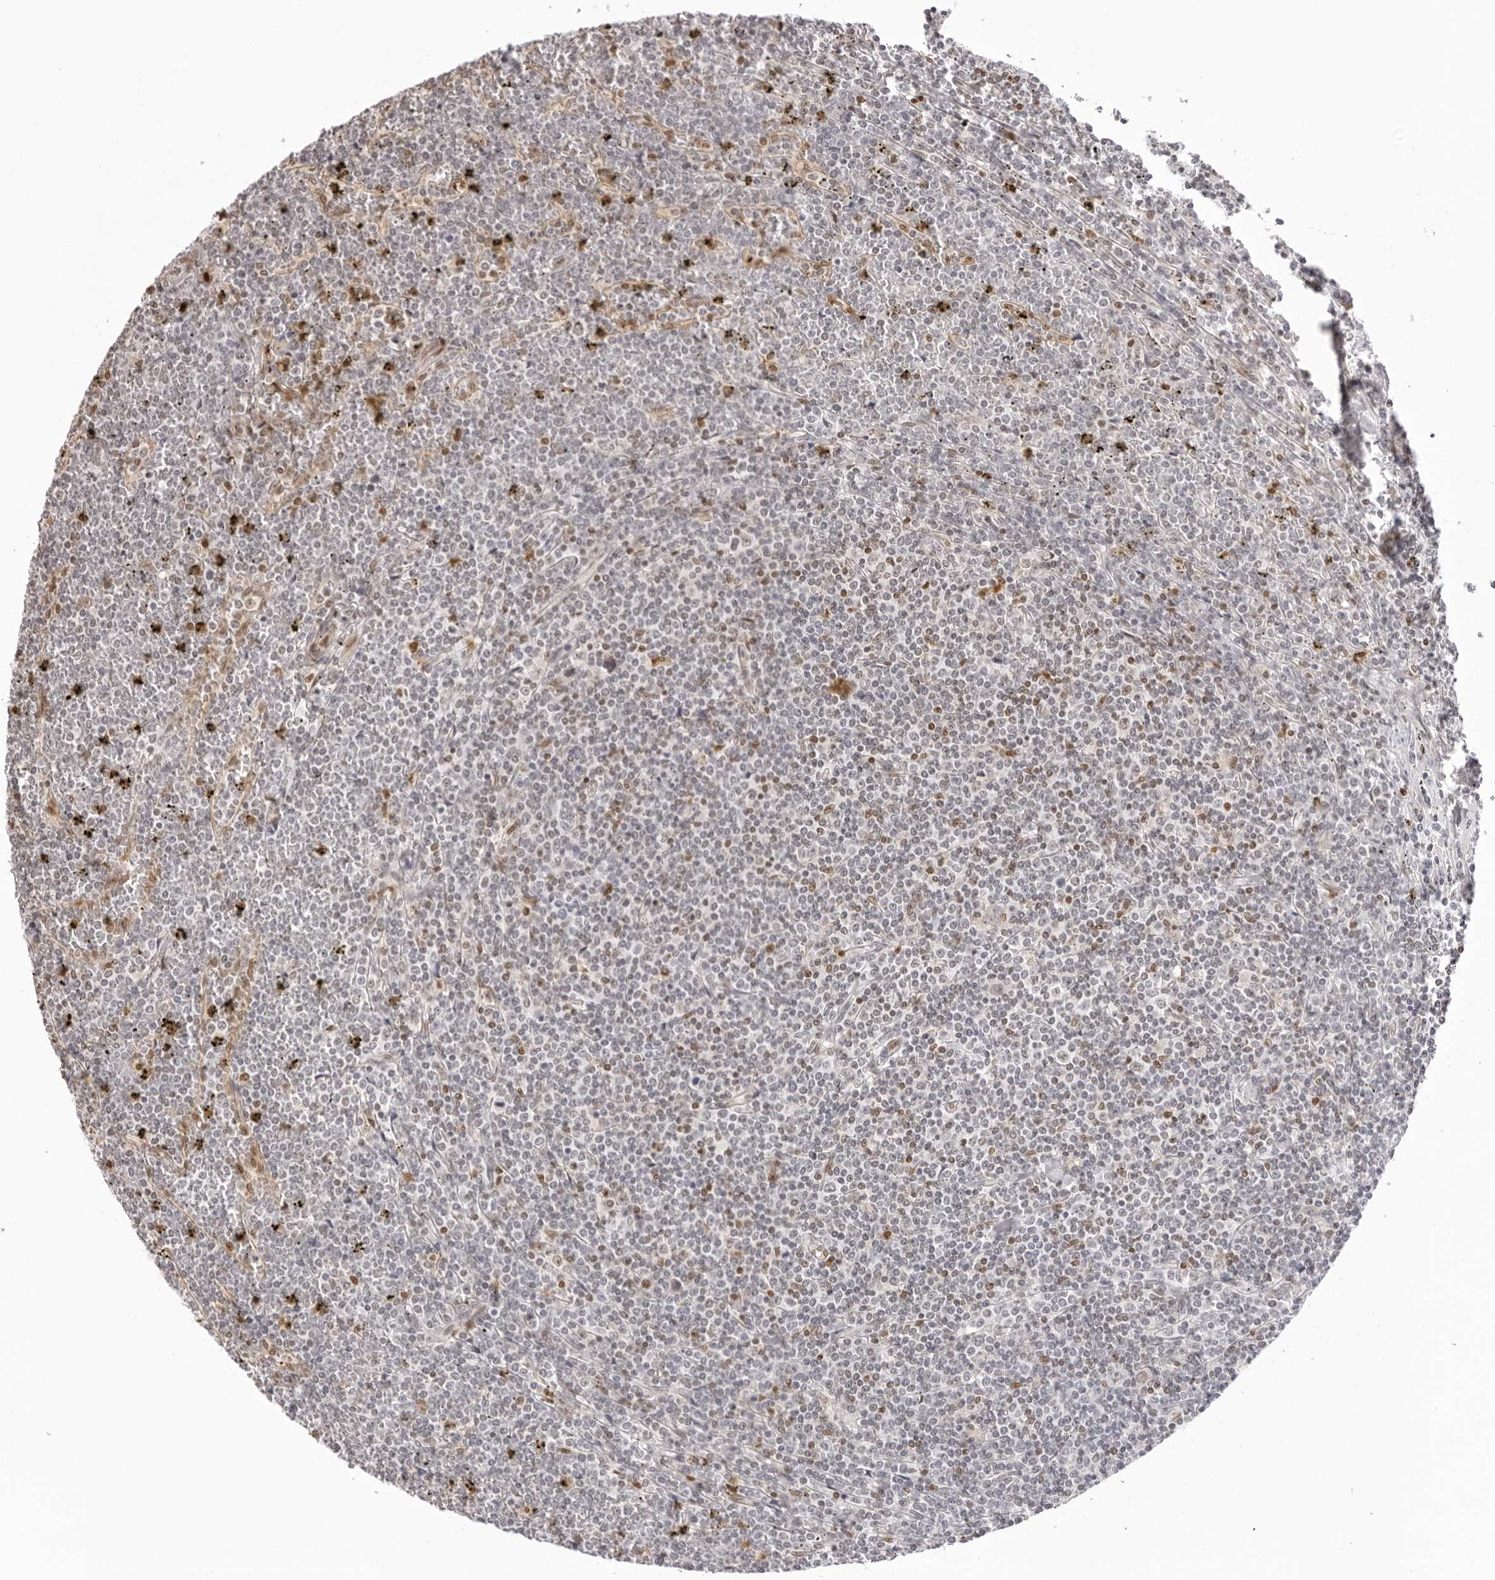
{"staining": {"intensity": "weak", "quantity": "<25%", "location": "nuclear"}, "tissue": "lymphoma", "cell_type": "Tumor cells", "image_type": "cancer", "snomed": [{"axis": "morphology", "description": "Malignant lymphoma, non-Hodgkin's type, Low grade"}, {"axis": "topography", "description": "Spleen"}], "caption": "Tumor cells show no significant protein expression in low-grade malignant lymphoma, non-Hodgkin's type.", "gene": "HSPA4", "patient": {"sex": "female", "age": 19}}